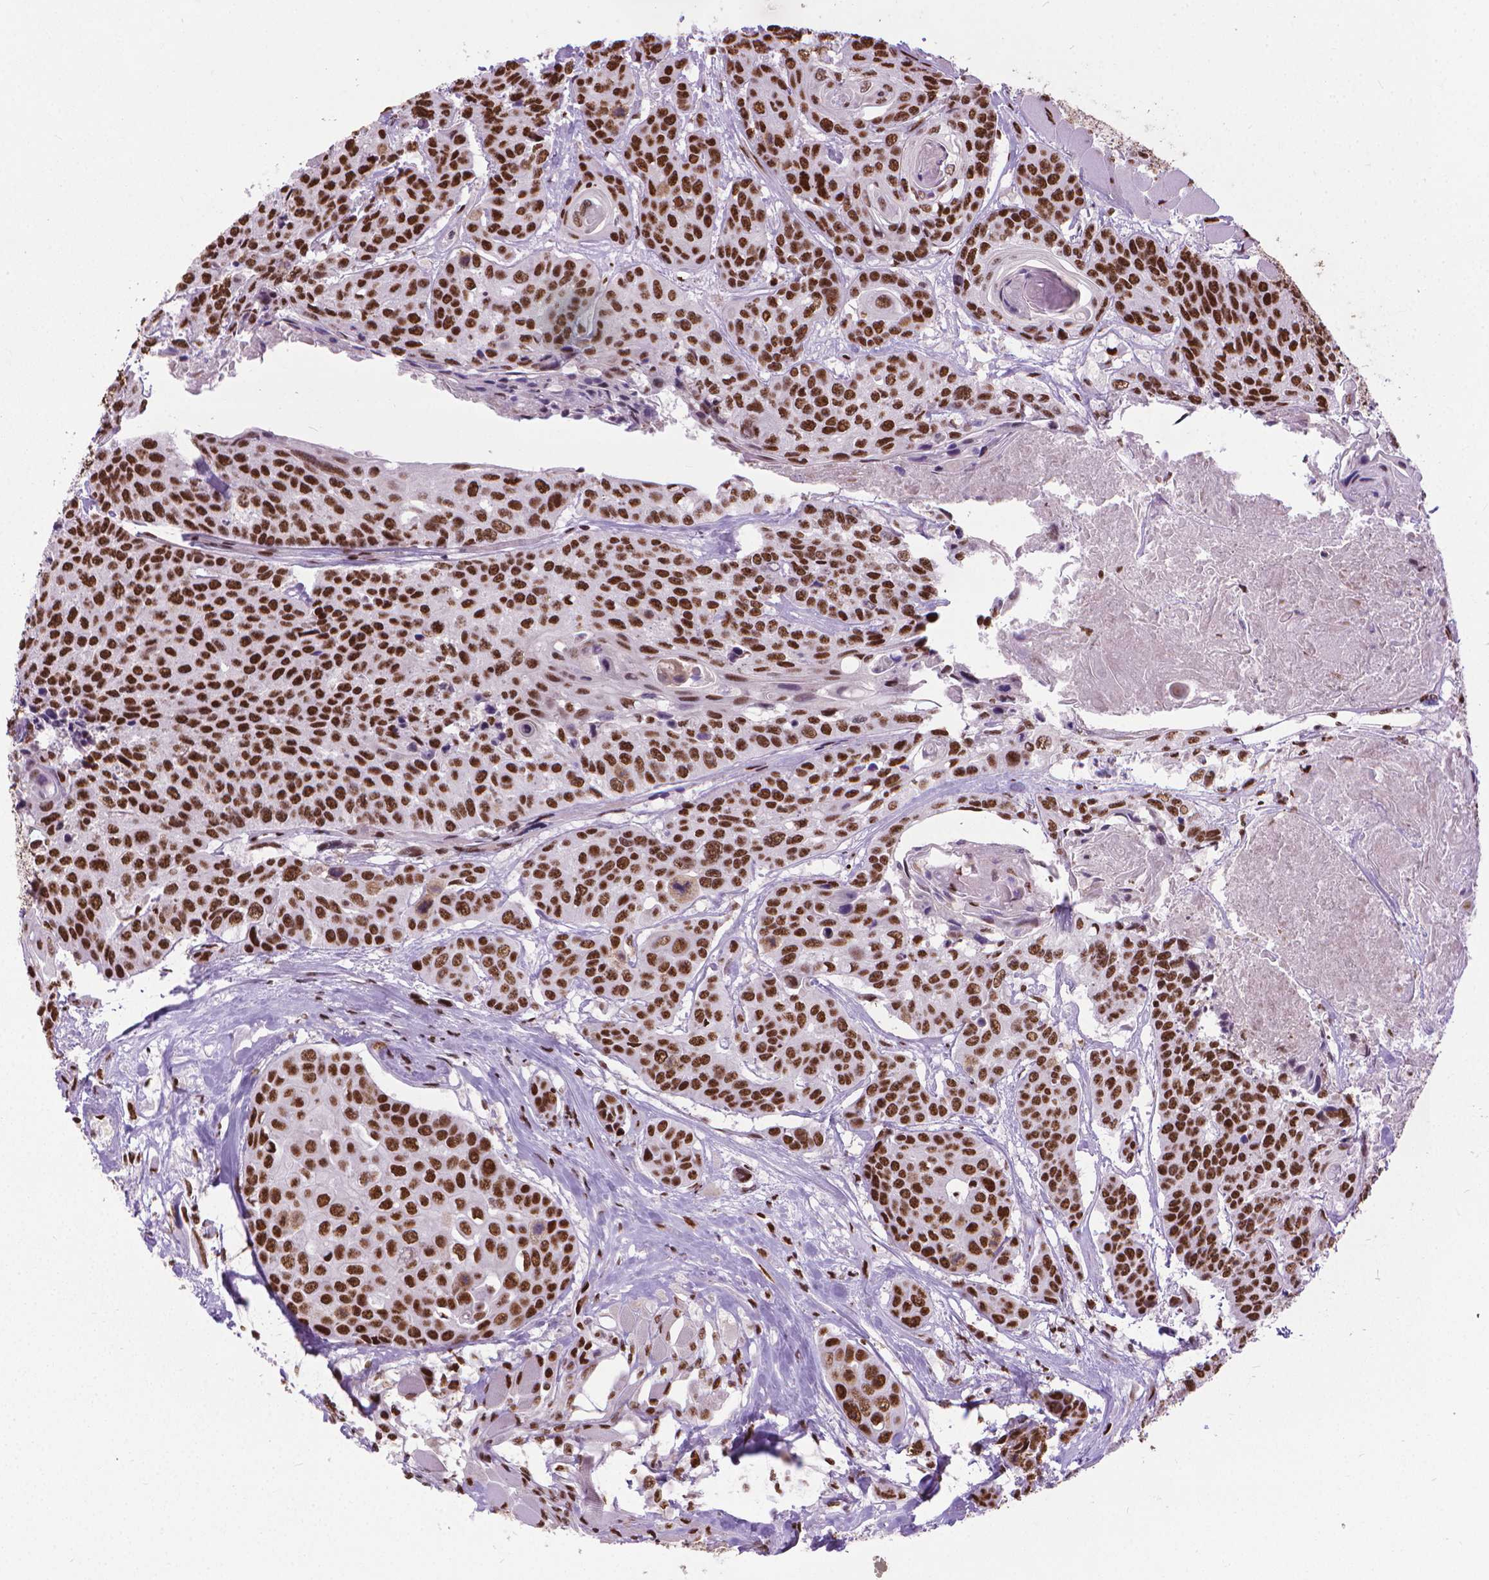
{"staining": {"intensity": "strong", "quantity": ">75%", "location": "nuclear"}, "tissue": "head and neck cancer", "cell_type": "Tumor cells", "image_type": "cancer", "snomed": [{"axis": "morphology", "description": "Squamous cell carcinoma, NOS"}, {"axis": "topography", "description": "Oral tissue"}, {"axis": "topography", "description": "Head-Neck"}], "caption": "A high-resolution histopathology image shows immunohistochemistry (IHC) staining of head and neck cancer, which shows strong nuclear expression in about >75% of tumor cells.", "gene": "AKAP8", "patient": {"sex": "male", "age": 56}}